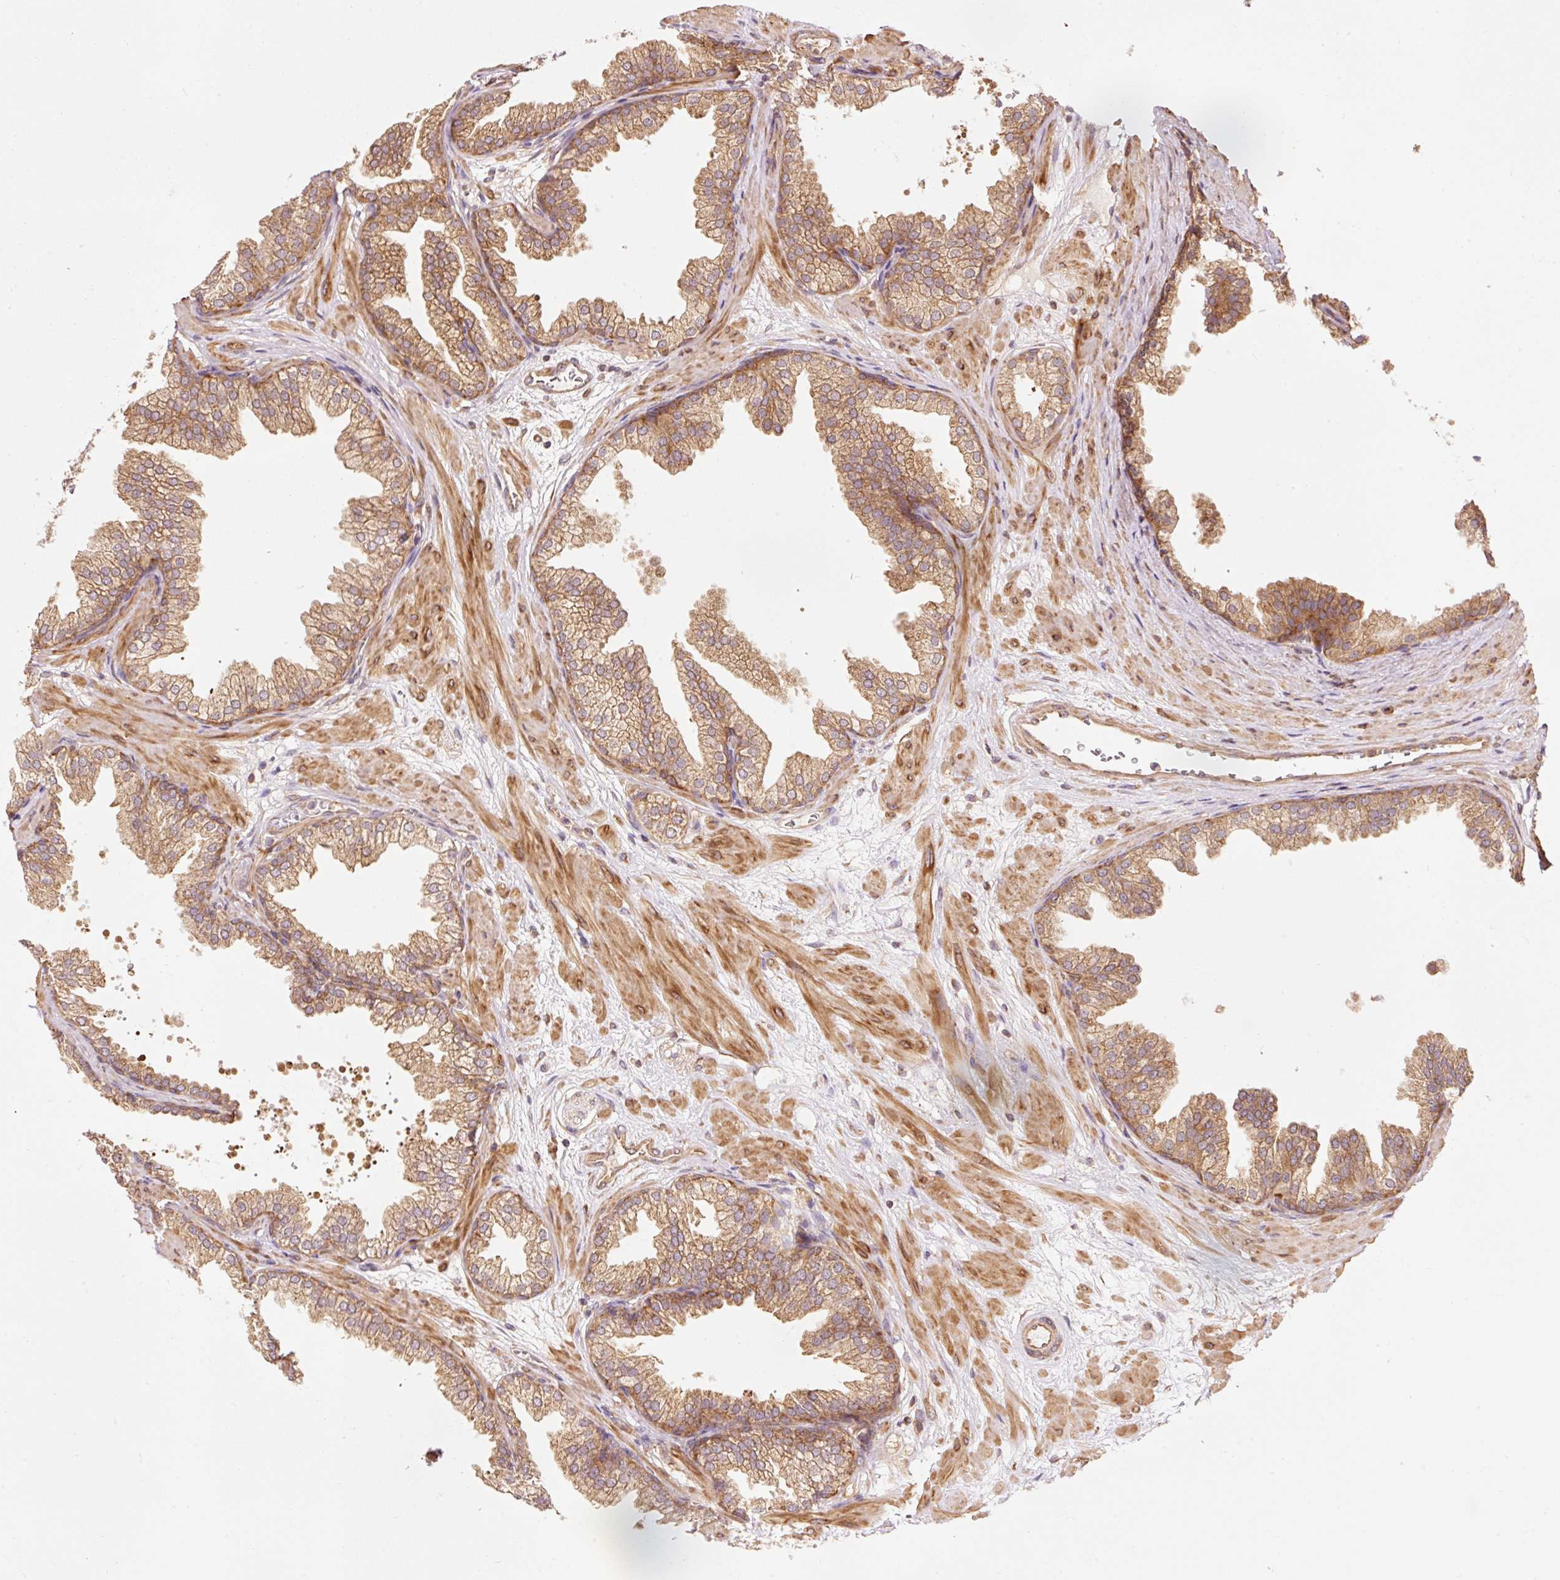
{"staining": {"intensity": "moderate", "quantity": ">75%", "location": "cytoplasmic/membranous"}, "tissue": "prostate", "cell_type": "Glandular cells", "image_type": "normal", "snomed": [{"axis": "morphology", "description": "Normal tissue, NOS"}, {"axis": "topography", "description": "Prostate"}], "caption": "DAB (3,3'-diaminobenzidine) immunohistochemical staining of unremarkable prostate demonstrates moderate cytoplasmic/membranous protein expression in about >75% of glandular cells.", "gene": "PDAP1", "patient": {"sex": "male", "age": 37}}